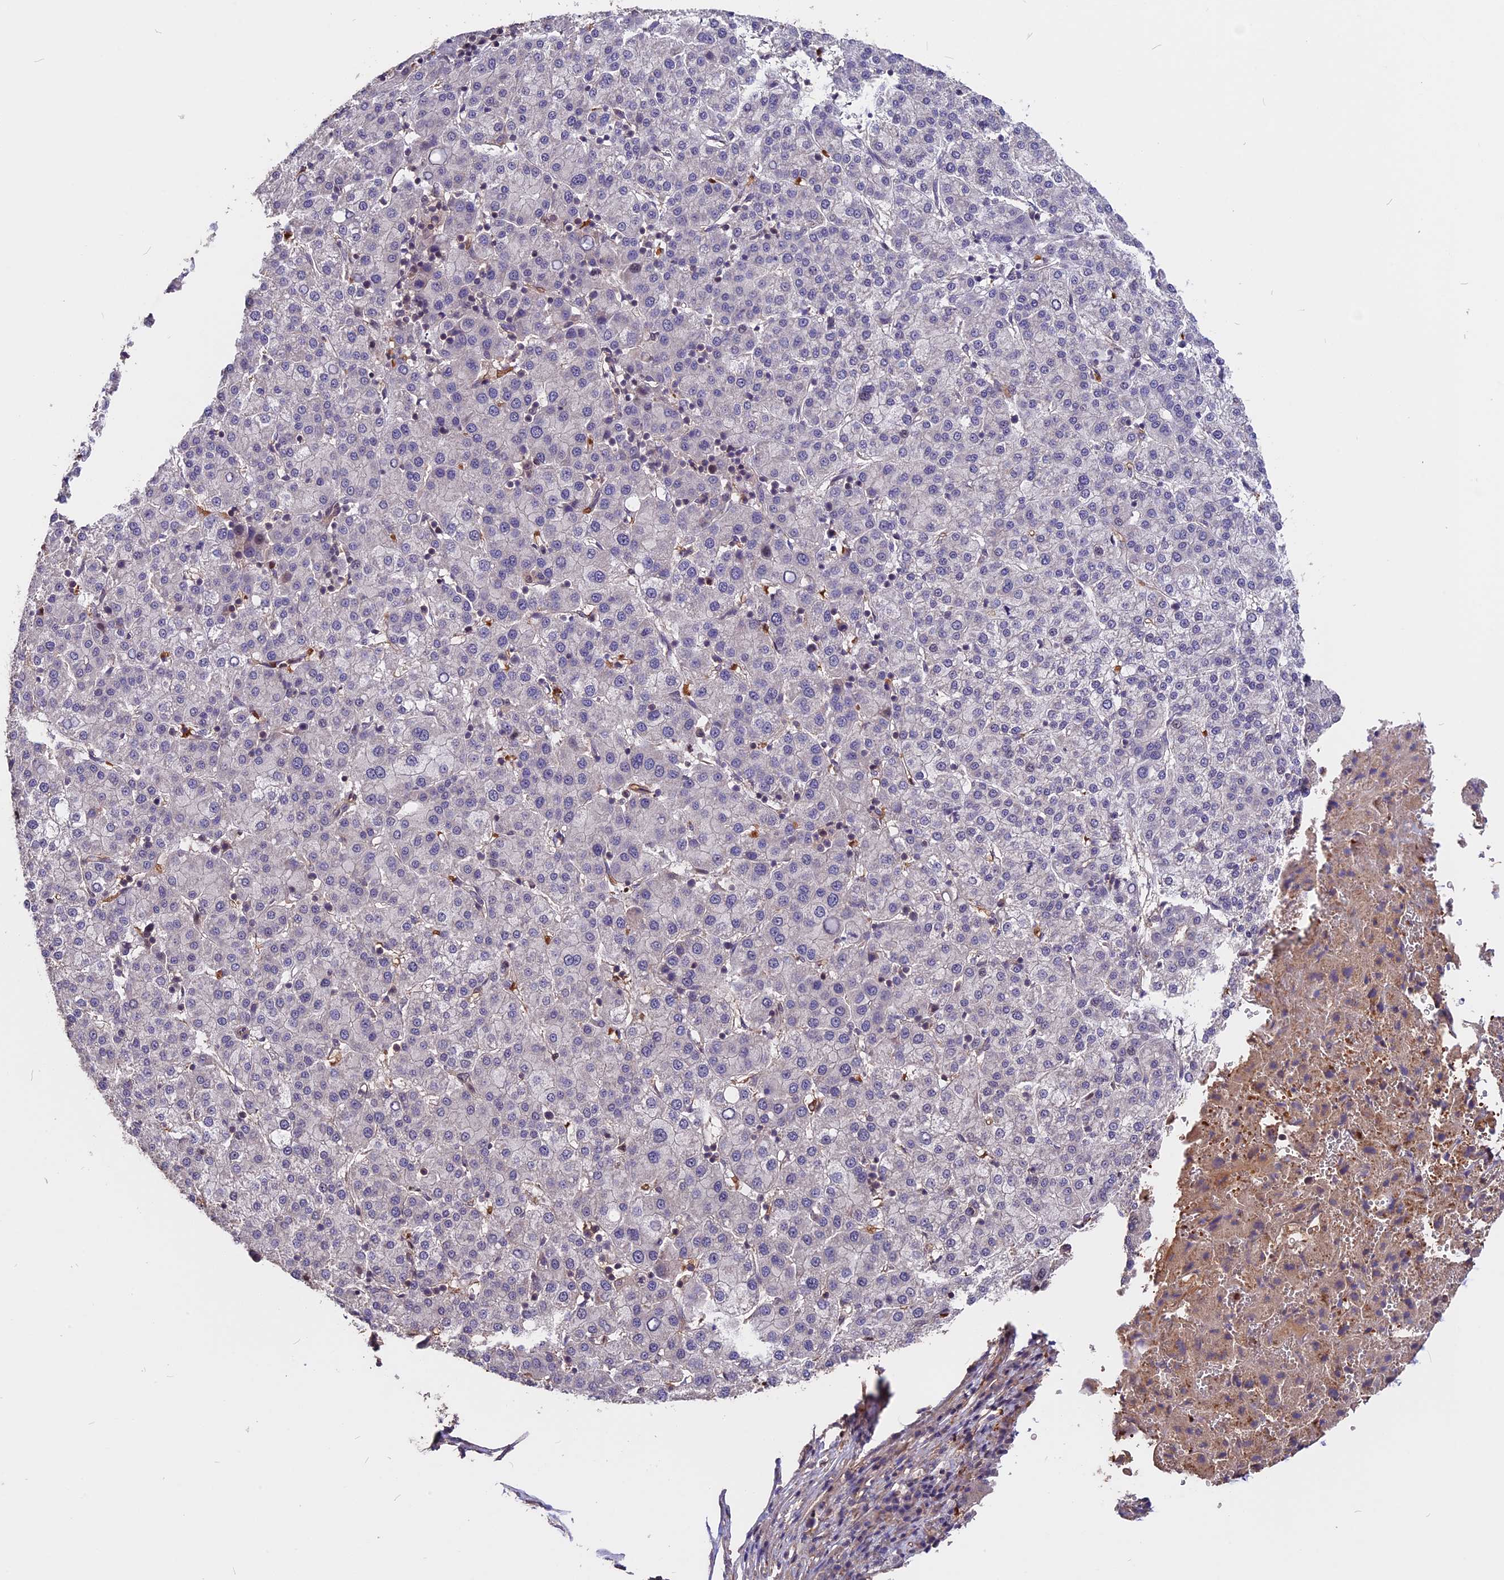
{"staining": {"intensity": "negative", "quantity": "none", "location": "none"}, "tissue": "liver cancer", "cell_type": "Tumor cells", "image_type": "cancer", "snomed": [{"axis": "morphology", "description": "Carcinoma, Hepatocellular, NOS"}, {"axis": "topography", "description": "Liver"}], "caption": "A high-resolution micrograph shows IHC staining of liver hepatocellular carcinoma, which reveals no significant expression in tumor cells.", "gene": "ZC3H10", "patient": {"sex": "female", "age": 58}}